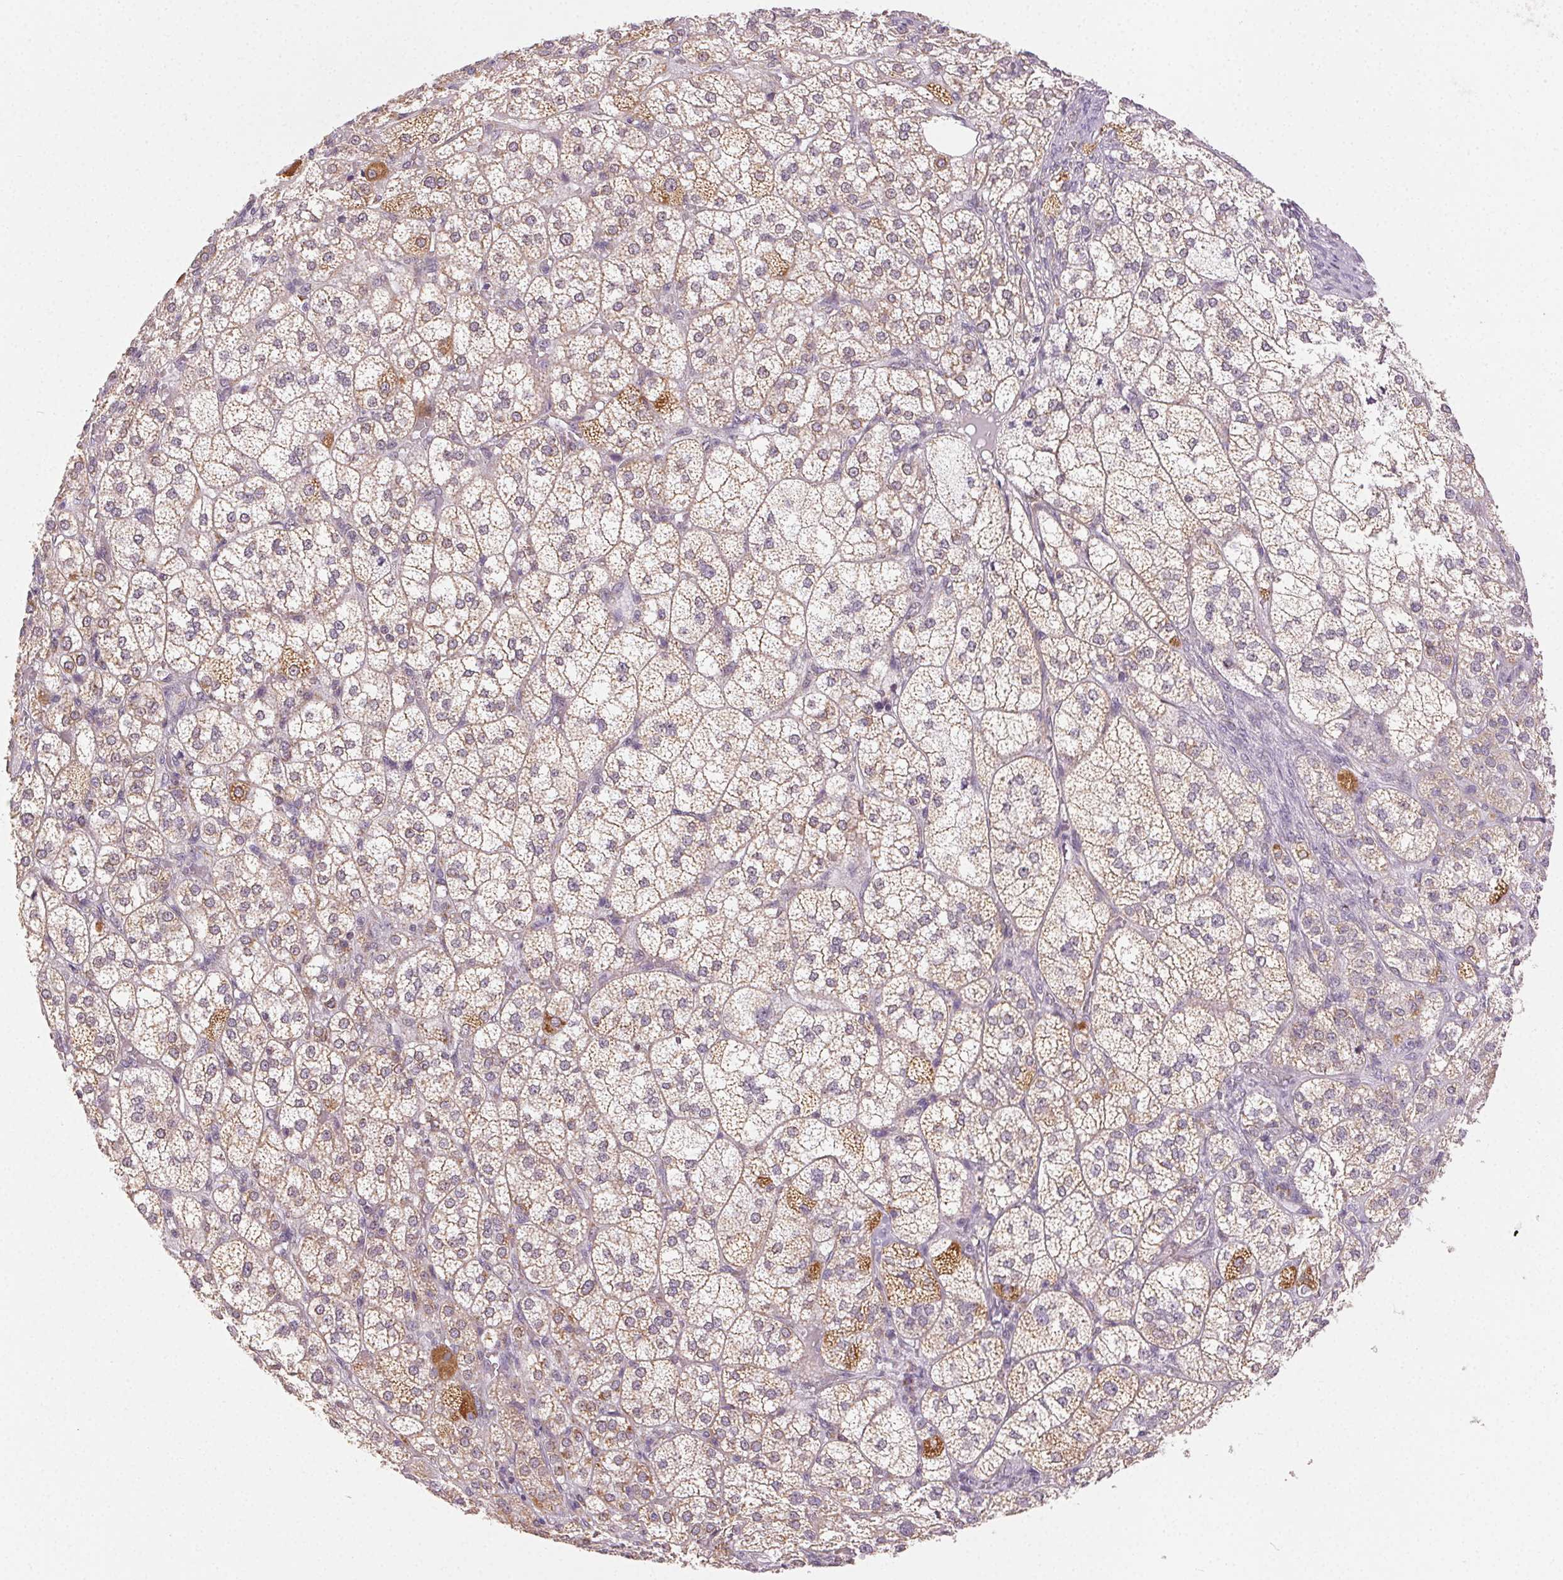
{"staining": {"intensity": "moderate", "quantity": "25%-75%", "location": "cytoplasmic/membranous"}, "tissue": "adrenal gland", "cell_type": "Glandular cells", "image_type": "normal", "snomed": [{"axis": "morphology", "description": "Normal tissue, NOS"}, {"axis": "topography", "description": "Adrenal gland"}], "caption": "Protein positivity by IHC displays moderate cytoplasmic/membranous positivity in approximately 25%-75% of glandular cells in benign adrenal gland.", "gene": "CLASP1", "patient": {"sex": "female", "age": 60}}